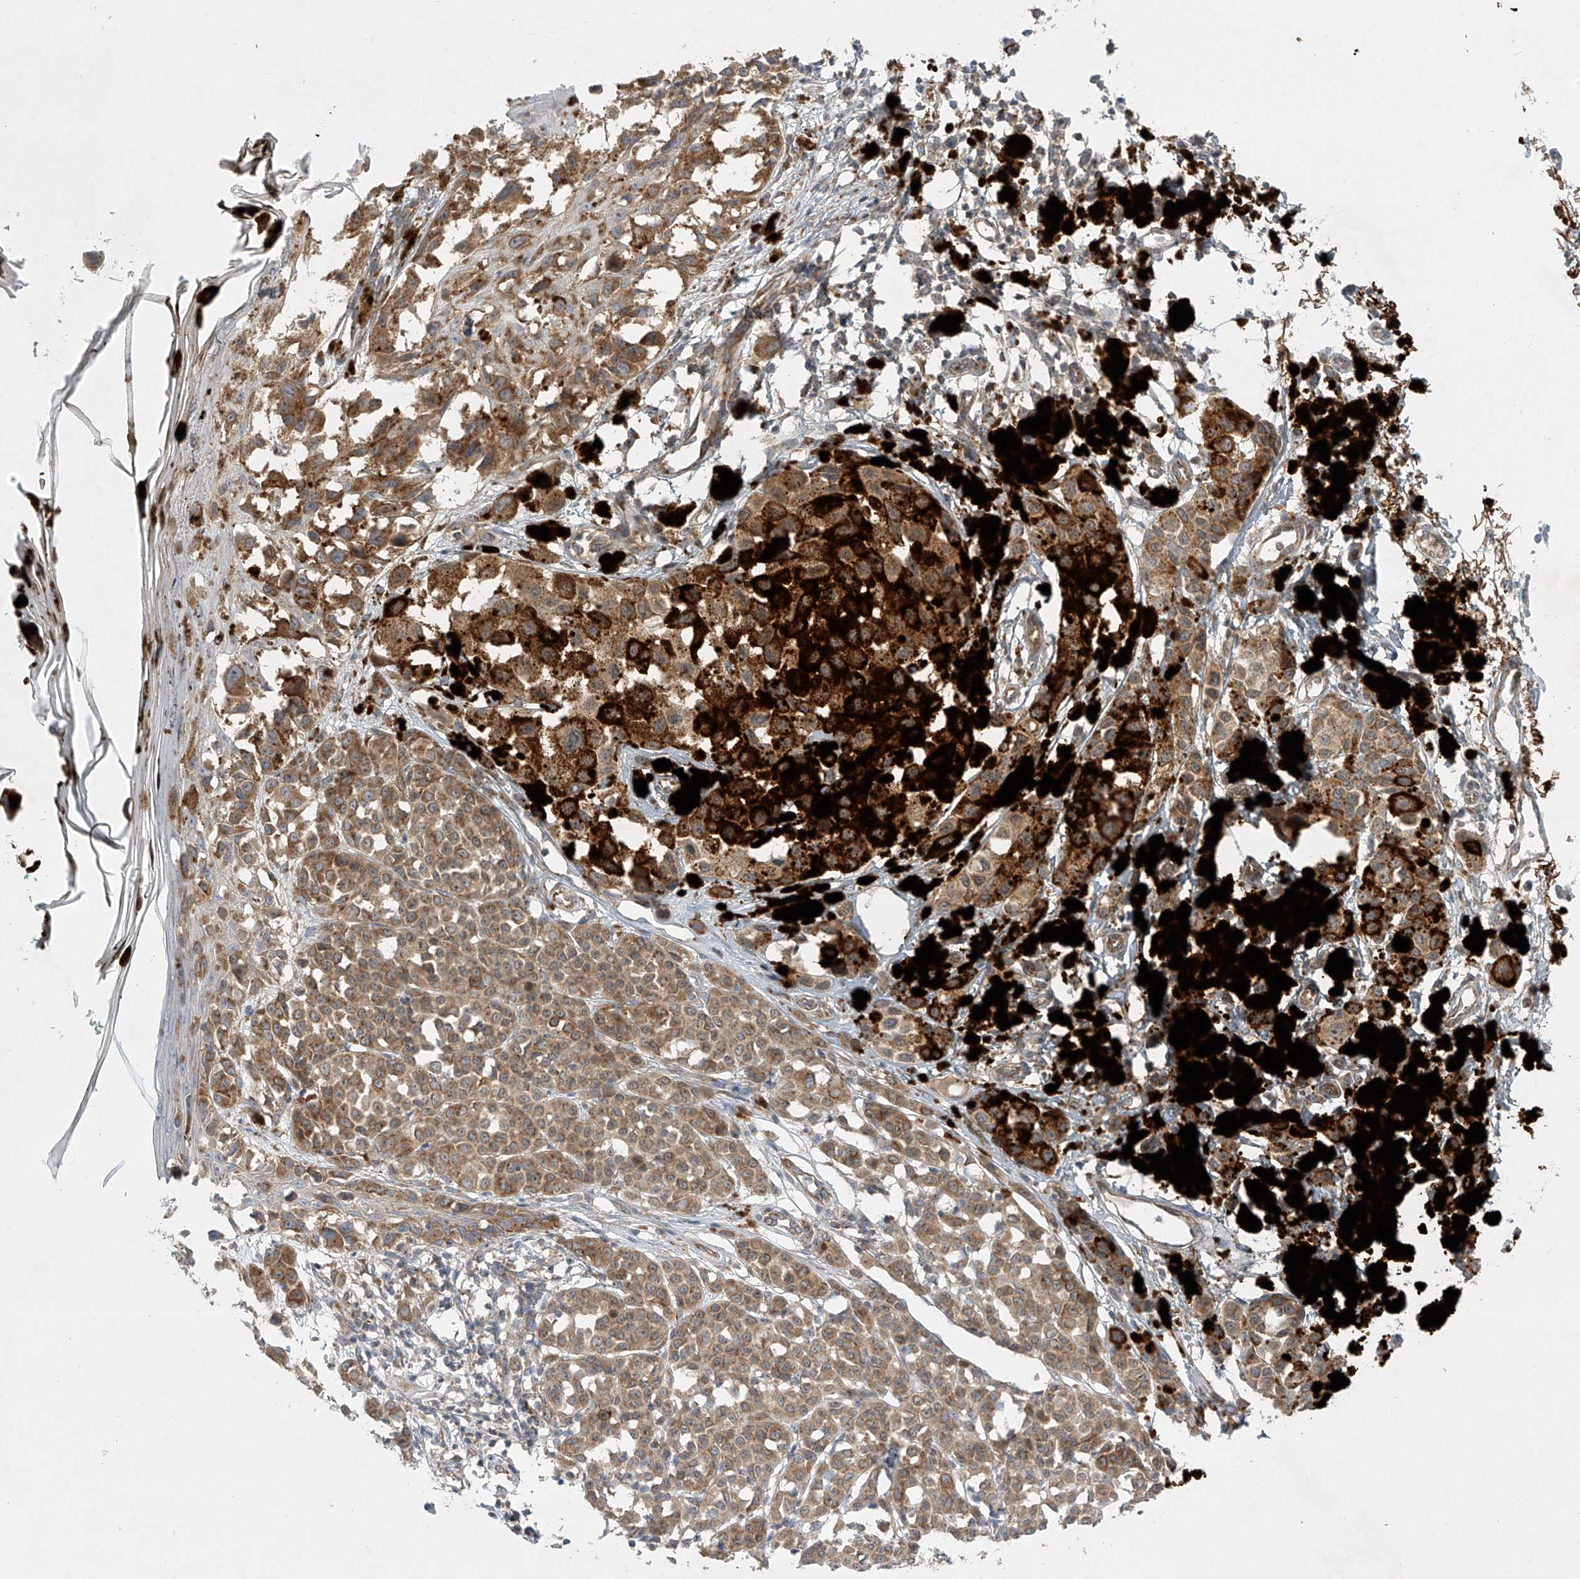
{"staining": {"intensity": "moderate", "quantity": ">75%", "location": "cytoplasmic/membranous"}, "tissue": "melanoma", "cell_type": "Tumor cells", "image_type": "cancer", "snomed": [{"axis": "morphology", "description": "Malignant melanoma, NOS"}, {"axis": "topography", "description": "Skin of leg"}], "caption": "Immunohistochemistry (IHC) (DAB (3,3'-diaminobenzidine)) staining of human melanoma shows moderate cytoplasmic/membranous protein positivity in approximately >75% of tumor cells. The staining is performed using DAB brown chromogen to label protein expression. The nuclei are counter-stained blue using hematoxylin.", "gene": "TJAP1", "patient": {"sex": "female", "age": 72}}